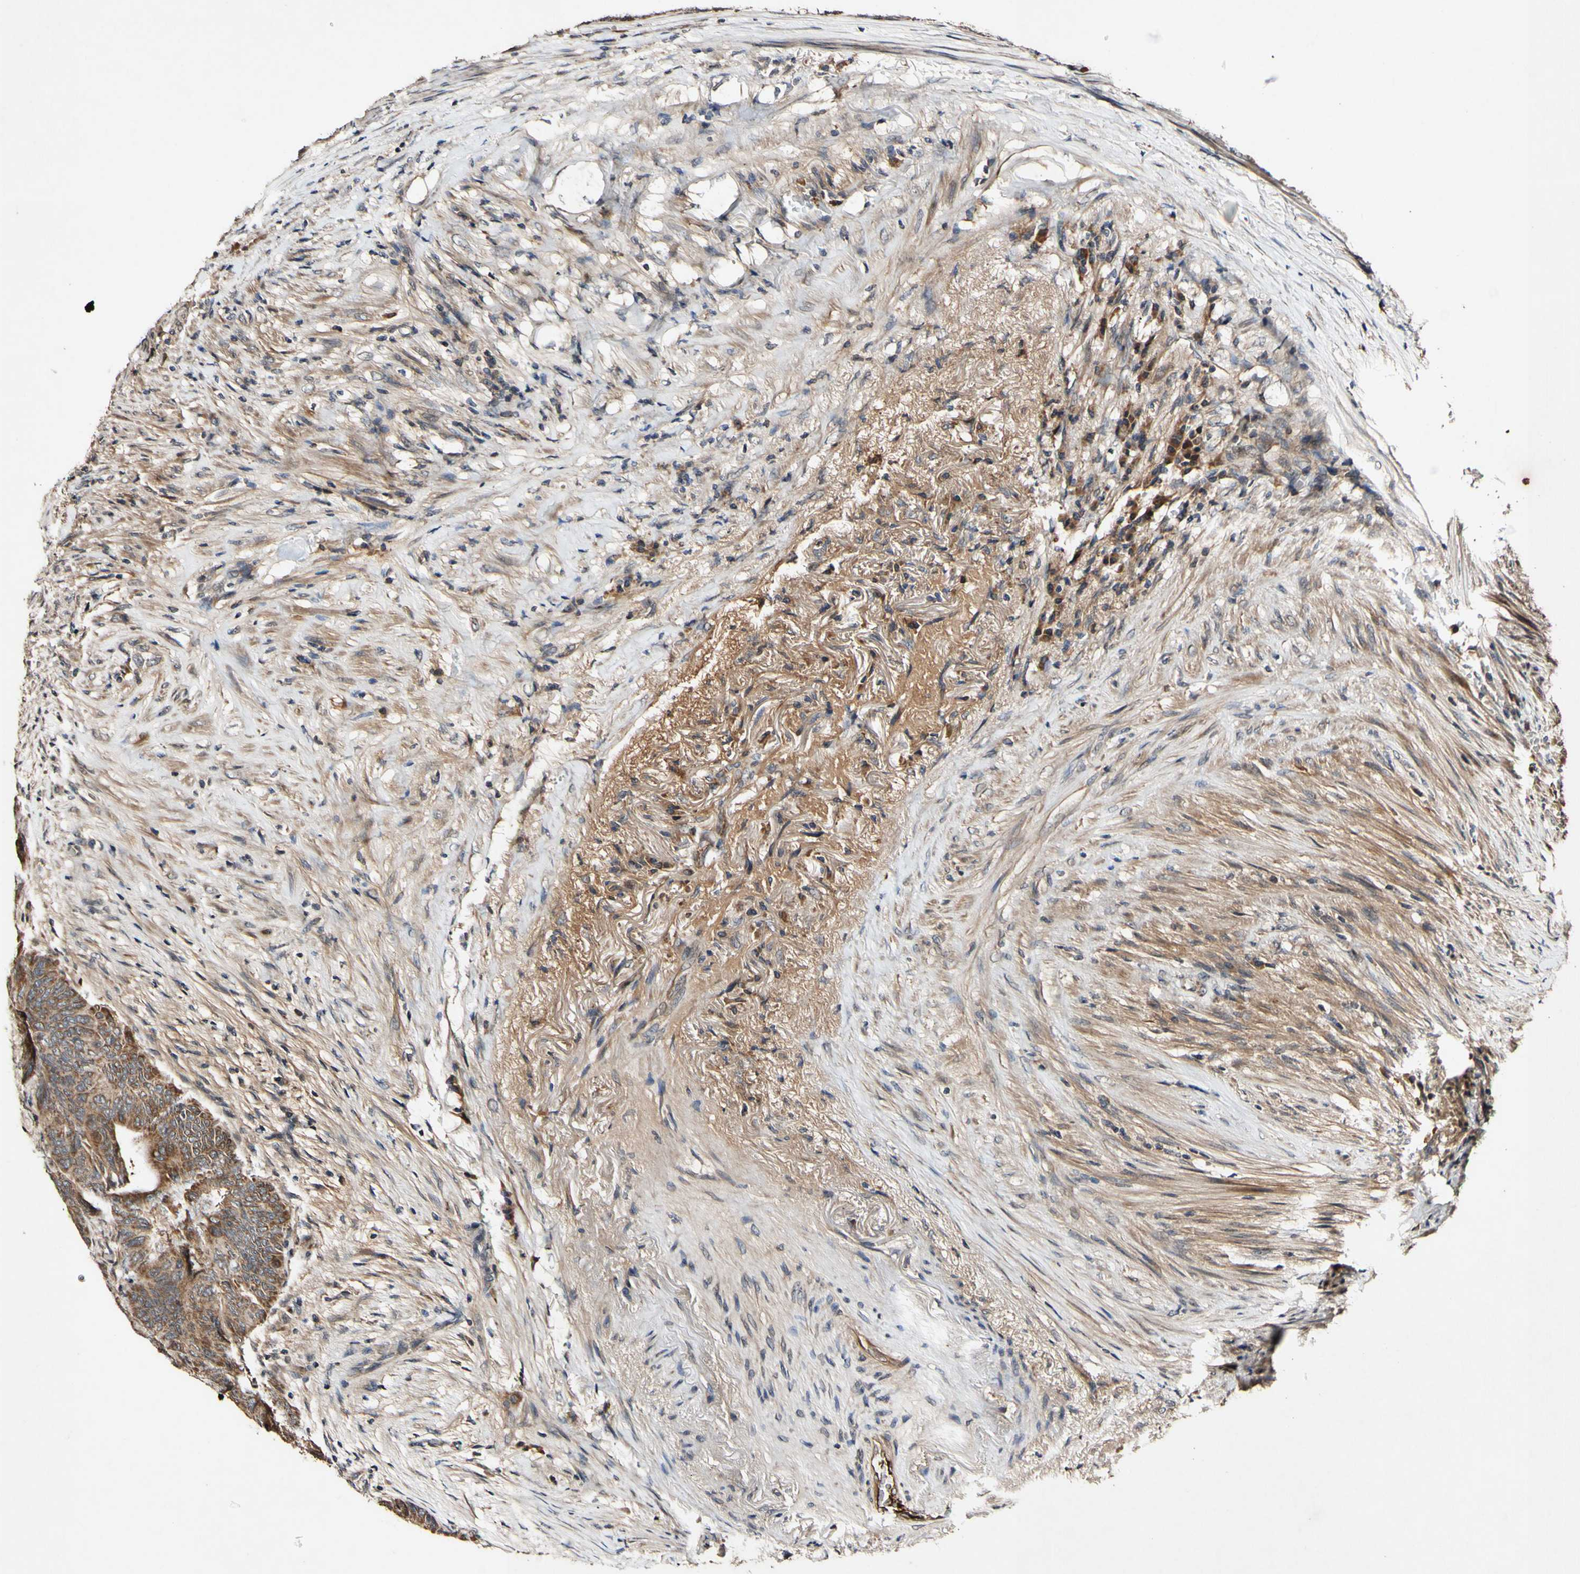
{"staining": {"intensity": "strong", "quantity": ">75%", "location": "cytoplasmic/membranous"}, "tissue": "colorectal cancer", "cell_type": "Tumor cells", "image_type": "cancer", "snomed": [{"axis": "morphology", "description": "Normal tissue, NOS"}, {"axis": "morphology", "description": "Adenocarcinoma, NOS"}, {"axis": "topography", "description": "Rectum"}, {"axis": "topography", "description": "Peripheral nerve tissue"}], "caption": "The micrograph demonstrates staining of colorectal cancer (adenocarcinoma), revealing strong cytoplasmic/membranous protein expression (brown color) within tumor cells.", "gene": "PLAT", "patient": {"sex": "male", "age": 92}}